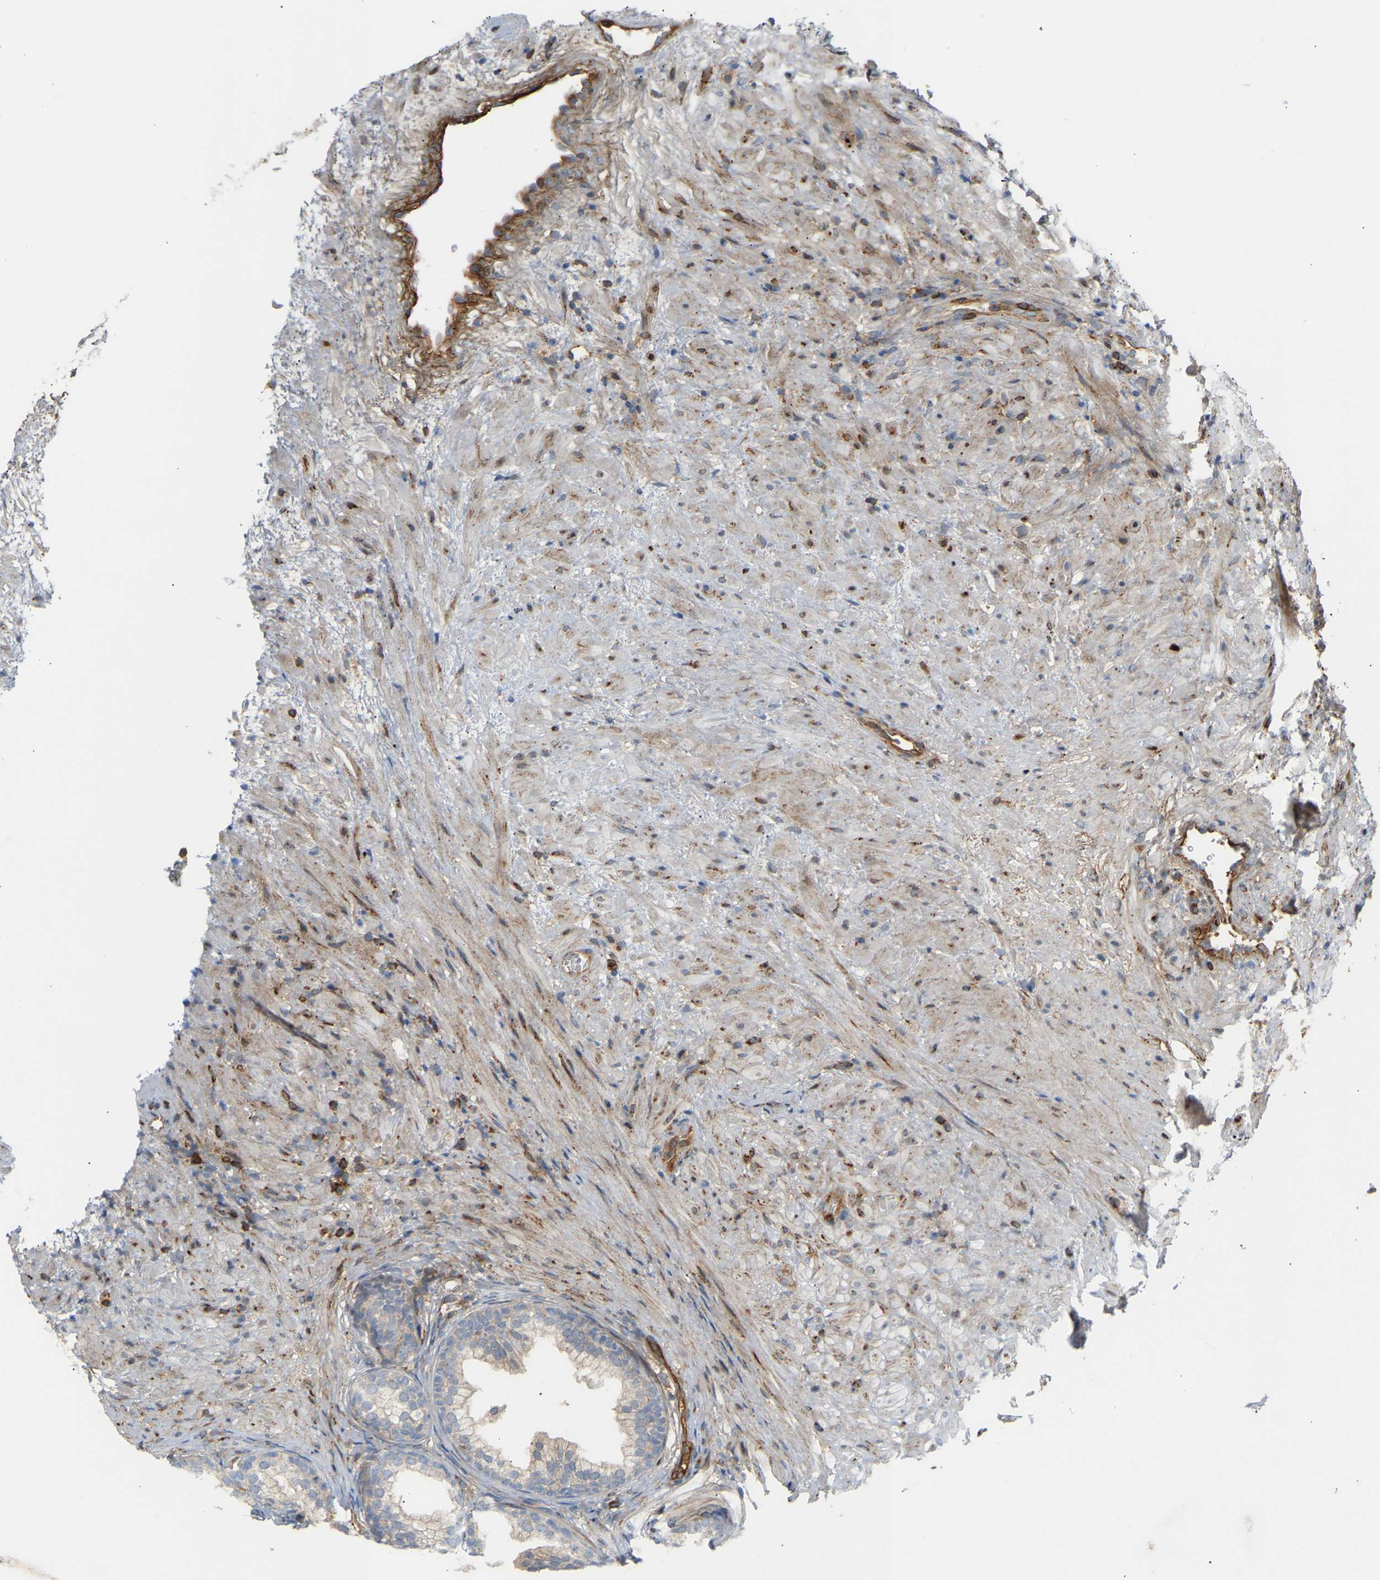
{"staining": {"intensity": "moderate", "quantity": "25%-75%", "location": "cytoplasmic/membranous"}, "tissue": "prostate", "cell_type": "Glandular cells", "image_type": "normal", "snomed": [{"axis": "morphology", "description": "Normal tissue, NOS"}, {"axis": "topography", "description": "Prostate"}], "caption": "High-power microscopy captured an IHC photomicrograph of normal prostate, revealing moderate cytoplasmic/membranous positivity in approximately 25%-75% of glandular cells.", "gene": "PLCG2", "patient": {"sex": "male", "age": 76}}